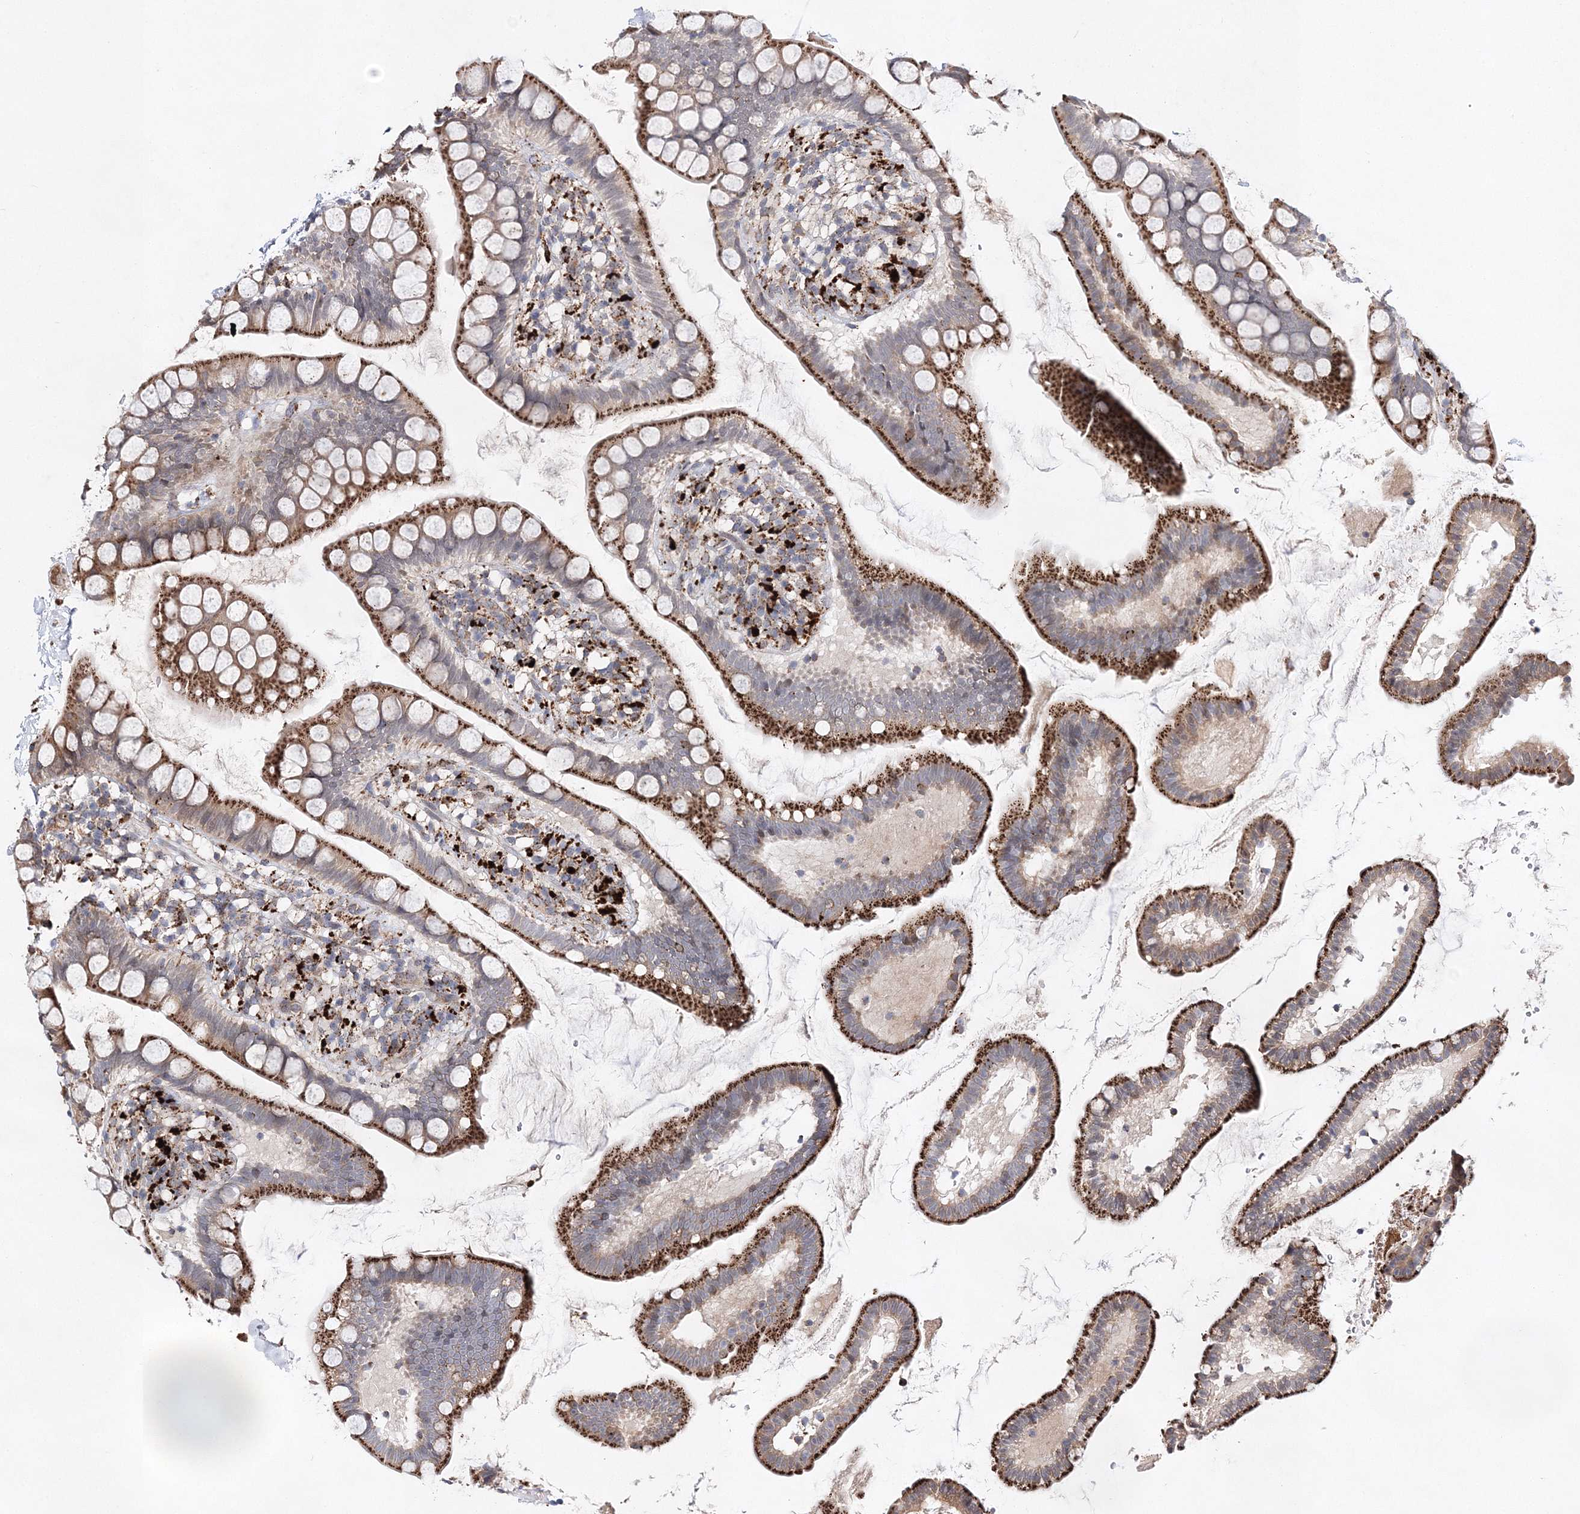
{"staining": {"intensity": "strong", "quantity": ">75%", "location": "cytoplasmic/membranous"}, "tissue": "small intestine", "cell_type": "Glandular cells", "image_type": "normal", "snomed": [{"axis": "morphology", "description": "Normal tissue, NOS"}, {"axis": "topography", "description": "Small intestine"}], "caption": "Protein analysis of normal small intestine demonstrates strong cytoplasmic/membranous positivity in about >75% of glandular cells.", "gene": "C3orf38", "patient": {"sex": "female", "age": 84}}